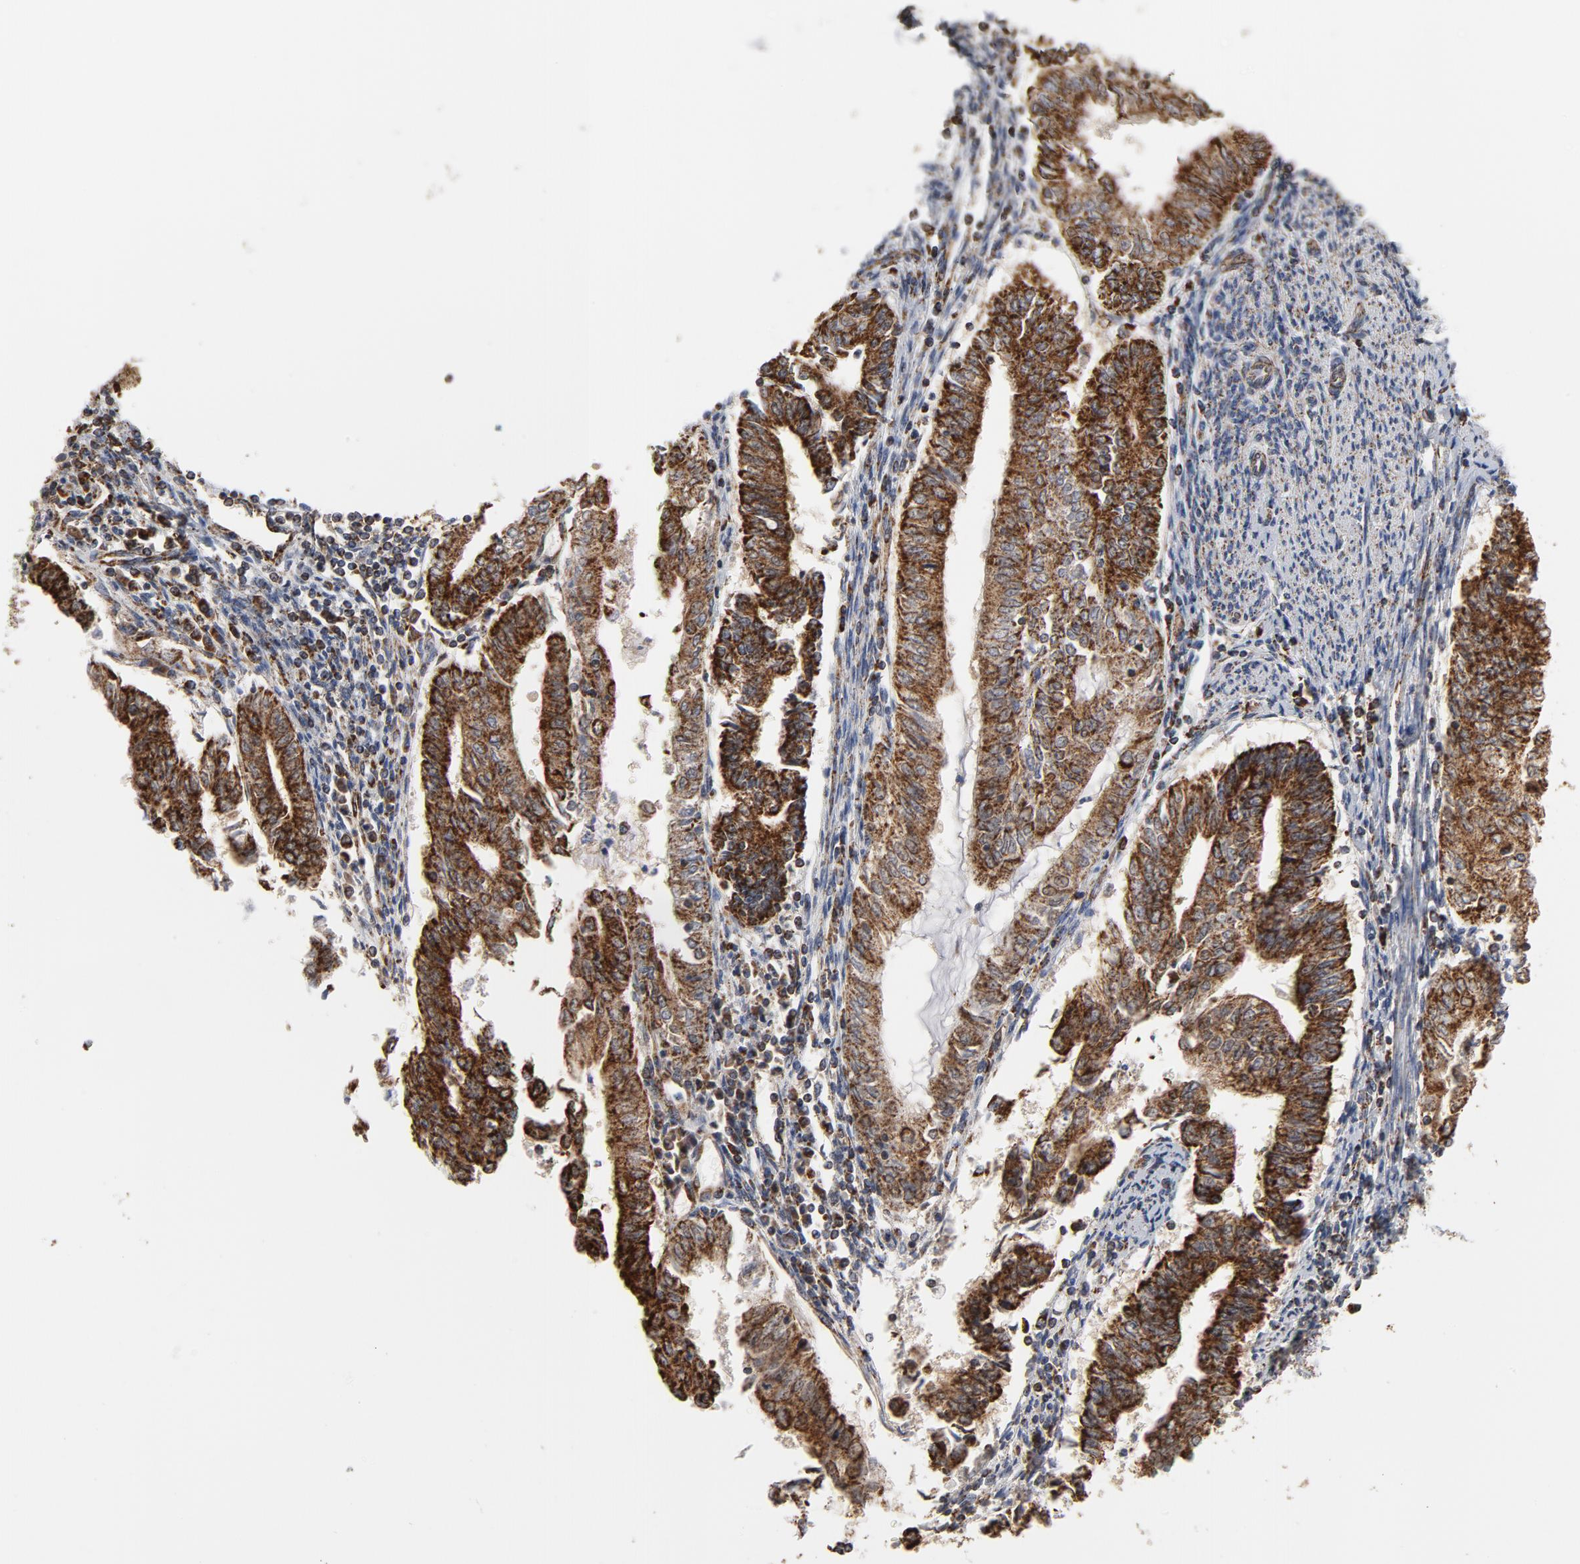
{"staining": {"intensity": "strong", "quantity": ">75%", "location": "cytoplasmic/membranous"}, "tissue": "endometrial cancer", "cell_type": "Tumor cells", "image_type": "cancer", "snomed": [{"axis": "morphology", "description": "Adenocarcinoma, NOS"}, {"axis": "topography", "description": "Endometrium"}], "caption": "IHC of human endometrial adenocarcinoma demonstrates high levels of strong cytoplasmic/membranous positivity in about >75% of tumor cells.", "gene": "NDUFV2", "patient": {"sex": "female", "age": 66}}